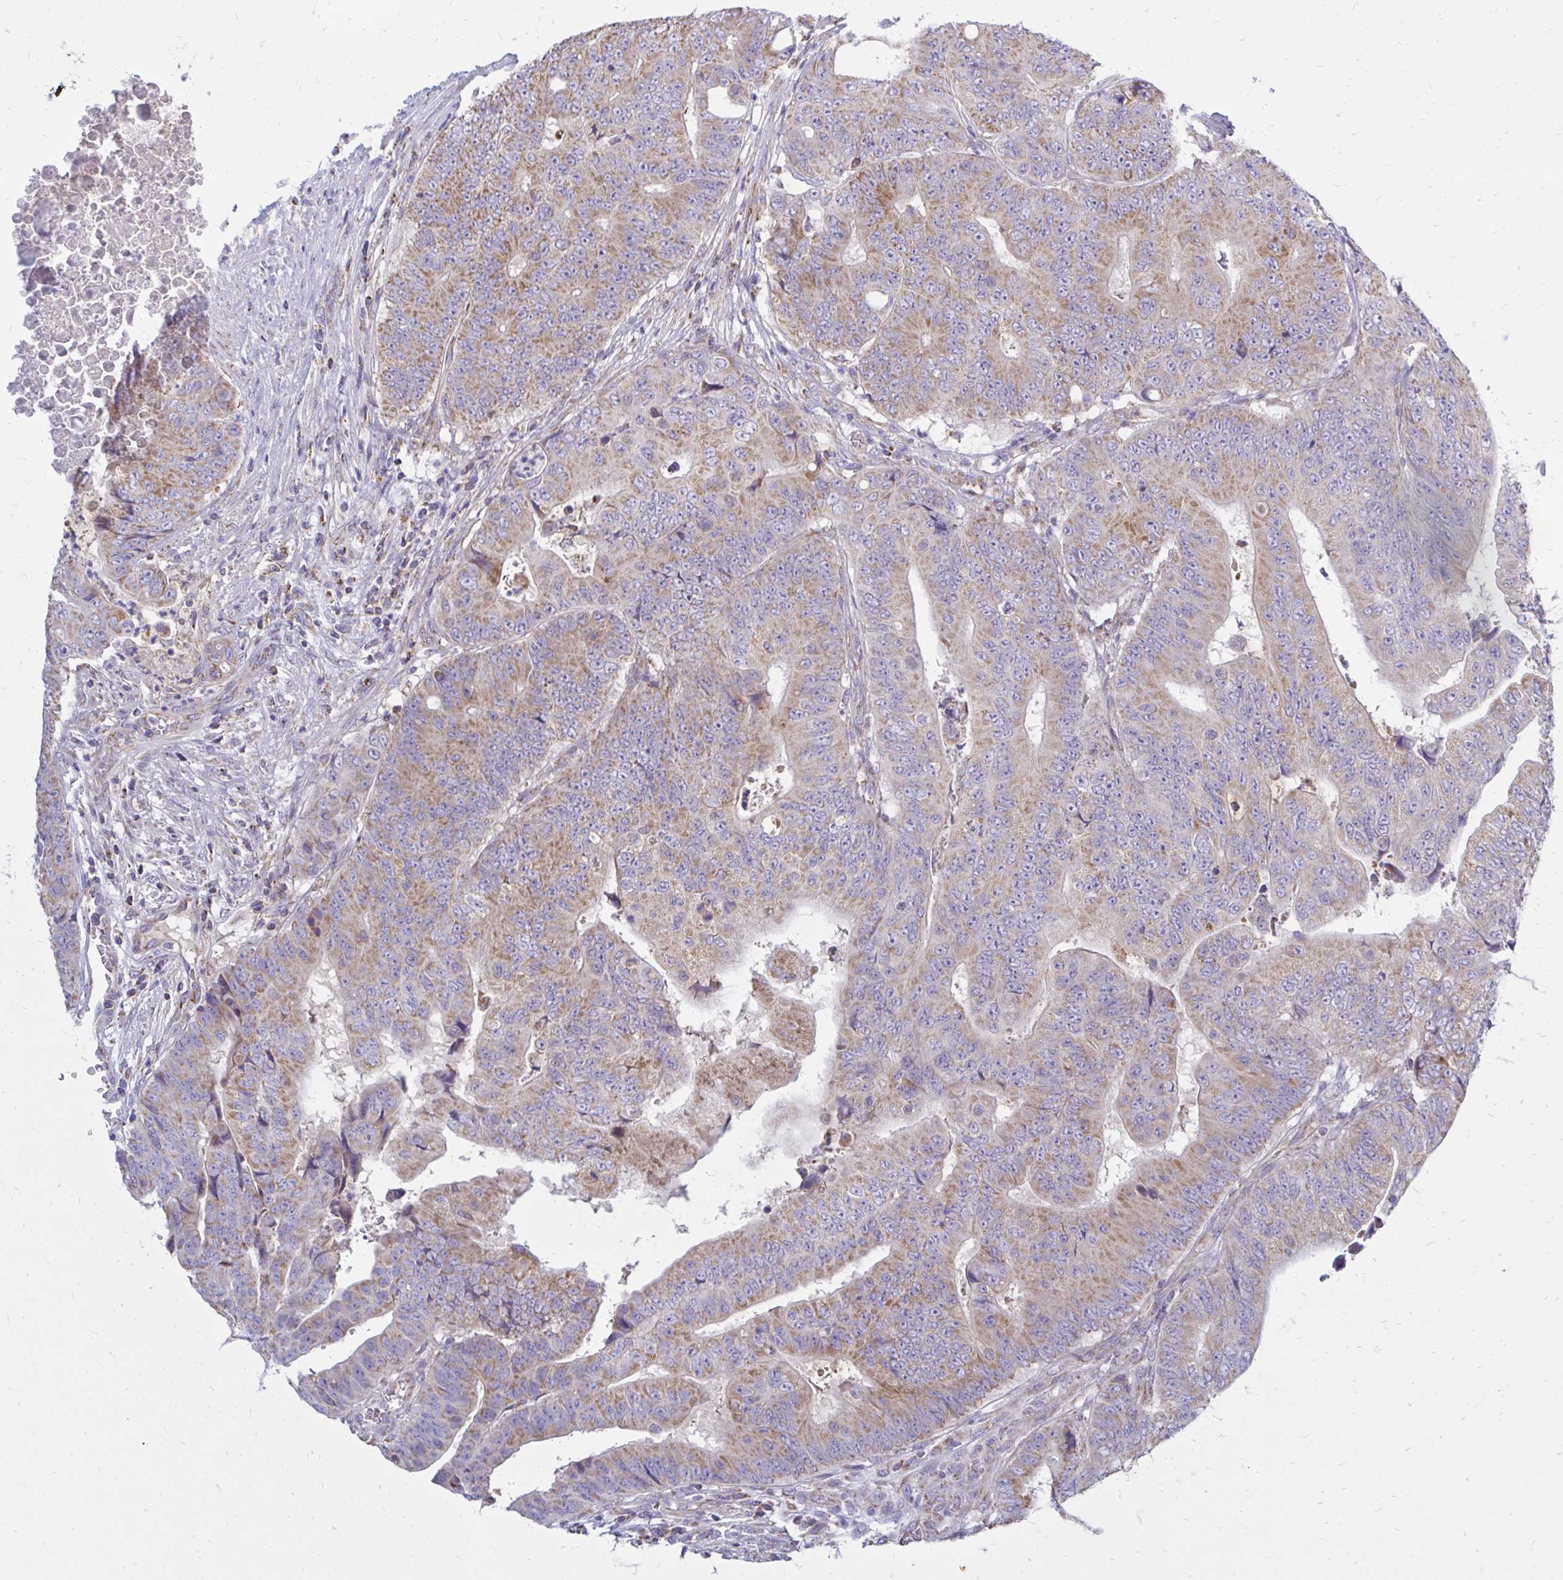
{"staining": {"intensity": "moderate", "quantity": ">75%", "location": "cytoplasmic/membranous"}, "tissue": "colorectal cancer", "cell_type": "Tumor cells", "image_type": "cancer", "snomed": [{"axis": "morphology", "description": "Adenocarcinoma, NOS"}, {"axis": "topography", "description": "Colon"}], "caption": "A histopathology image showing moderate cytoplasmic/membranous positivity in approximately >75% of tumor cells in colorectal cancer (adenocarcinoma), as visualized by brown immunohistochemical staining.", "gene": "OR10R2", "patient": {"sex": "female", "age": 48}}